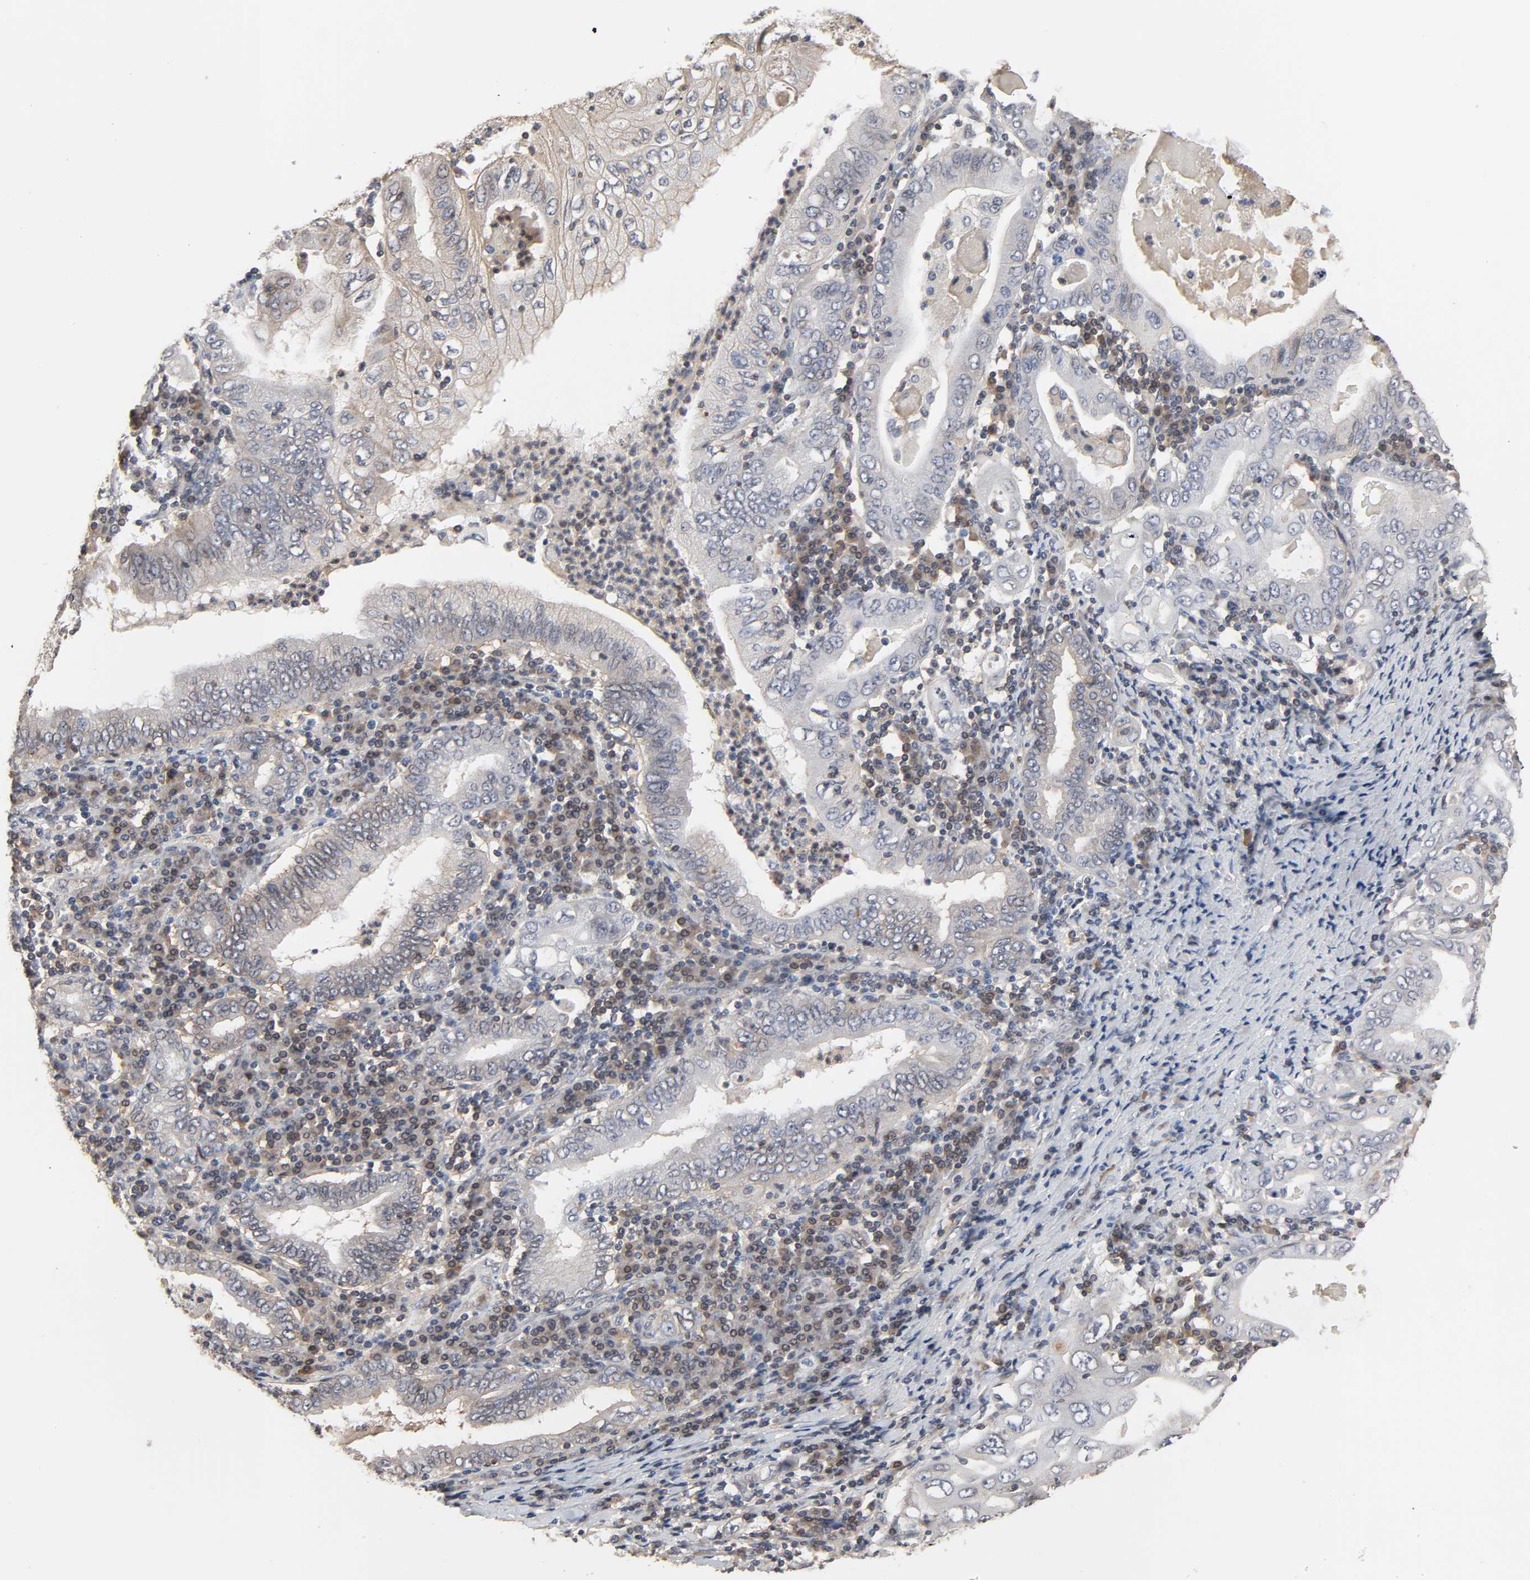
{"staining": {"intensity": "weak", "quantity": "25%-75%", "location": "cytoplasmic/membranous"}, "tissue": "stomach cancer", "cell_type": "Tumor cells", "image_type": "cancer", "snomed": [{"axis": "morphology", "description": "Normal tissue, NOS"}, {"axis": "morphology", "description": "Adenocarcinoma, NOS"}, {"axis": "topography", "description": "Esophagus"}, {"axis": "topography", "description": "Stomach, upper"}, {"axis": "topography", "description": "Peripheral nerve tissue"}], "caption": "High-power microscopy captured an immunohistochemistry (IHC) histopathology image of stomach adenocarcinoma, revealing weak cytoplasmic/membranous expression in about 25%-75% of tumor cells. (brown staining indicates protein expression, while blue staining denotes nuclei).", "gene": "CCDC175", "patient": {"sex": "male", "age": 62}}